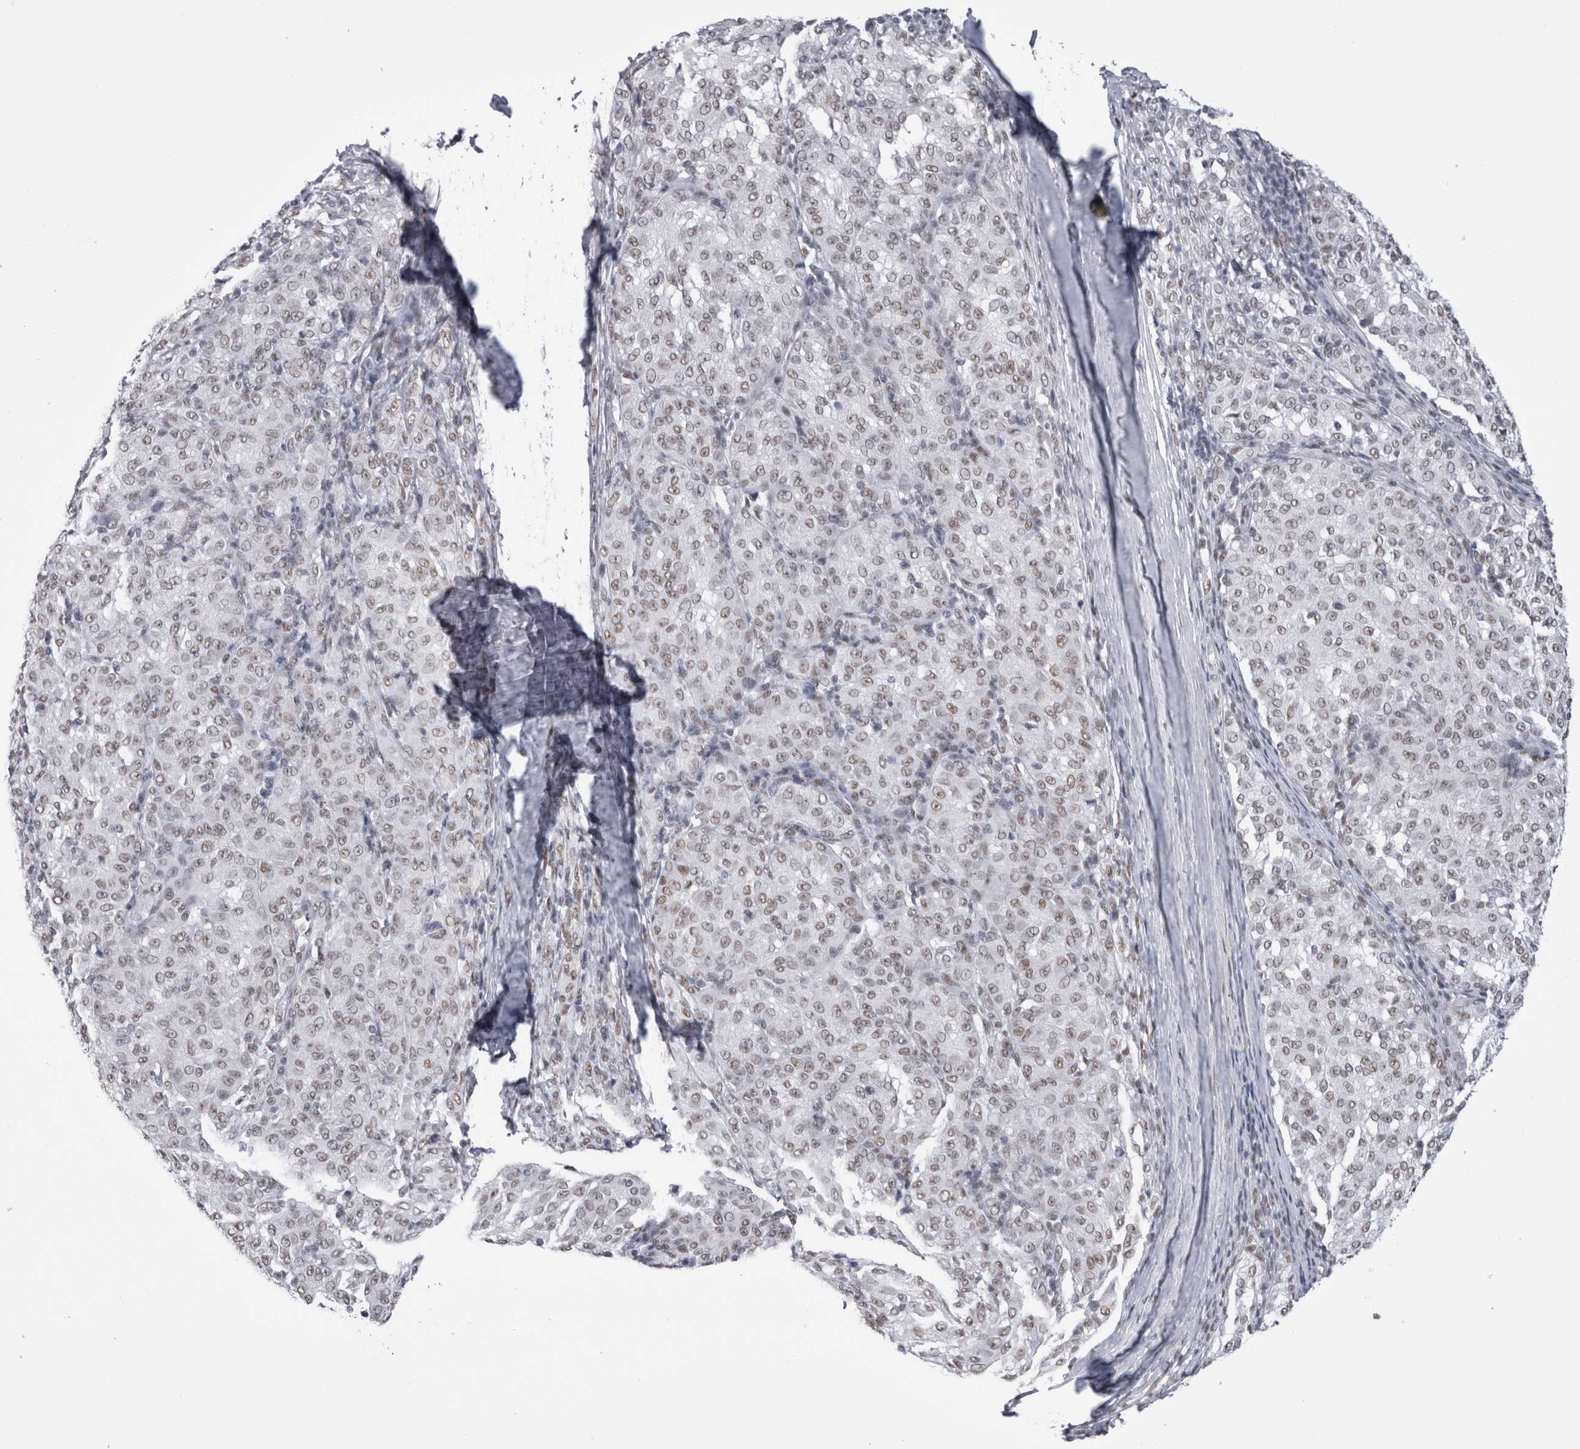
{"staining": {"intensity": "weak", "quantity": ">75%", "location": "nuclear"}, "tissue": "melanoma", "cell_type": "Tumor cells", "image_type": "cancer", "snomed": [{"axis": "morphology", "description": "Malignant melanoma, NOS"}, {"axis": "topography", "description": "Skin"}], "caption": "DAB immunohistochemical staining of human melanoma shows weak nuclear protein positivity in approximately >75% of tumor cells.", "gene": "API5", "patient": {"sex": "female", "age": 72}}